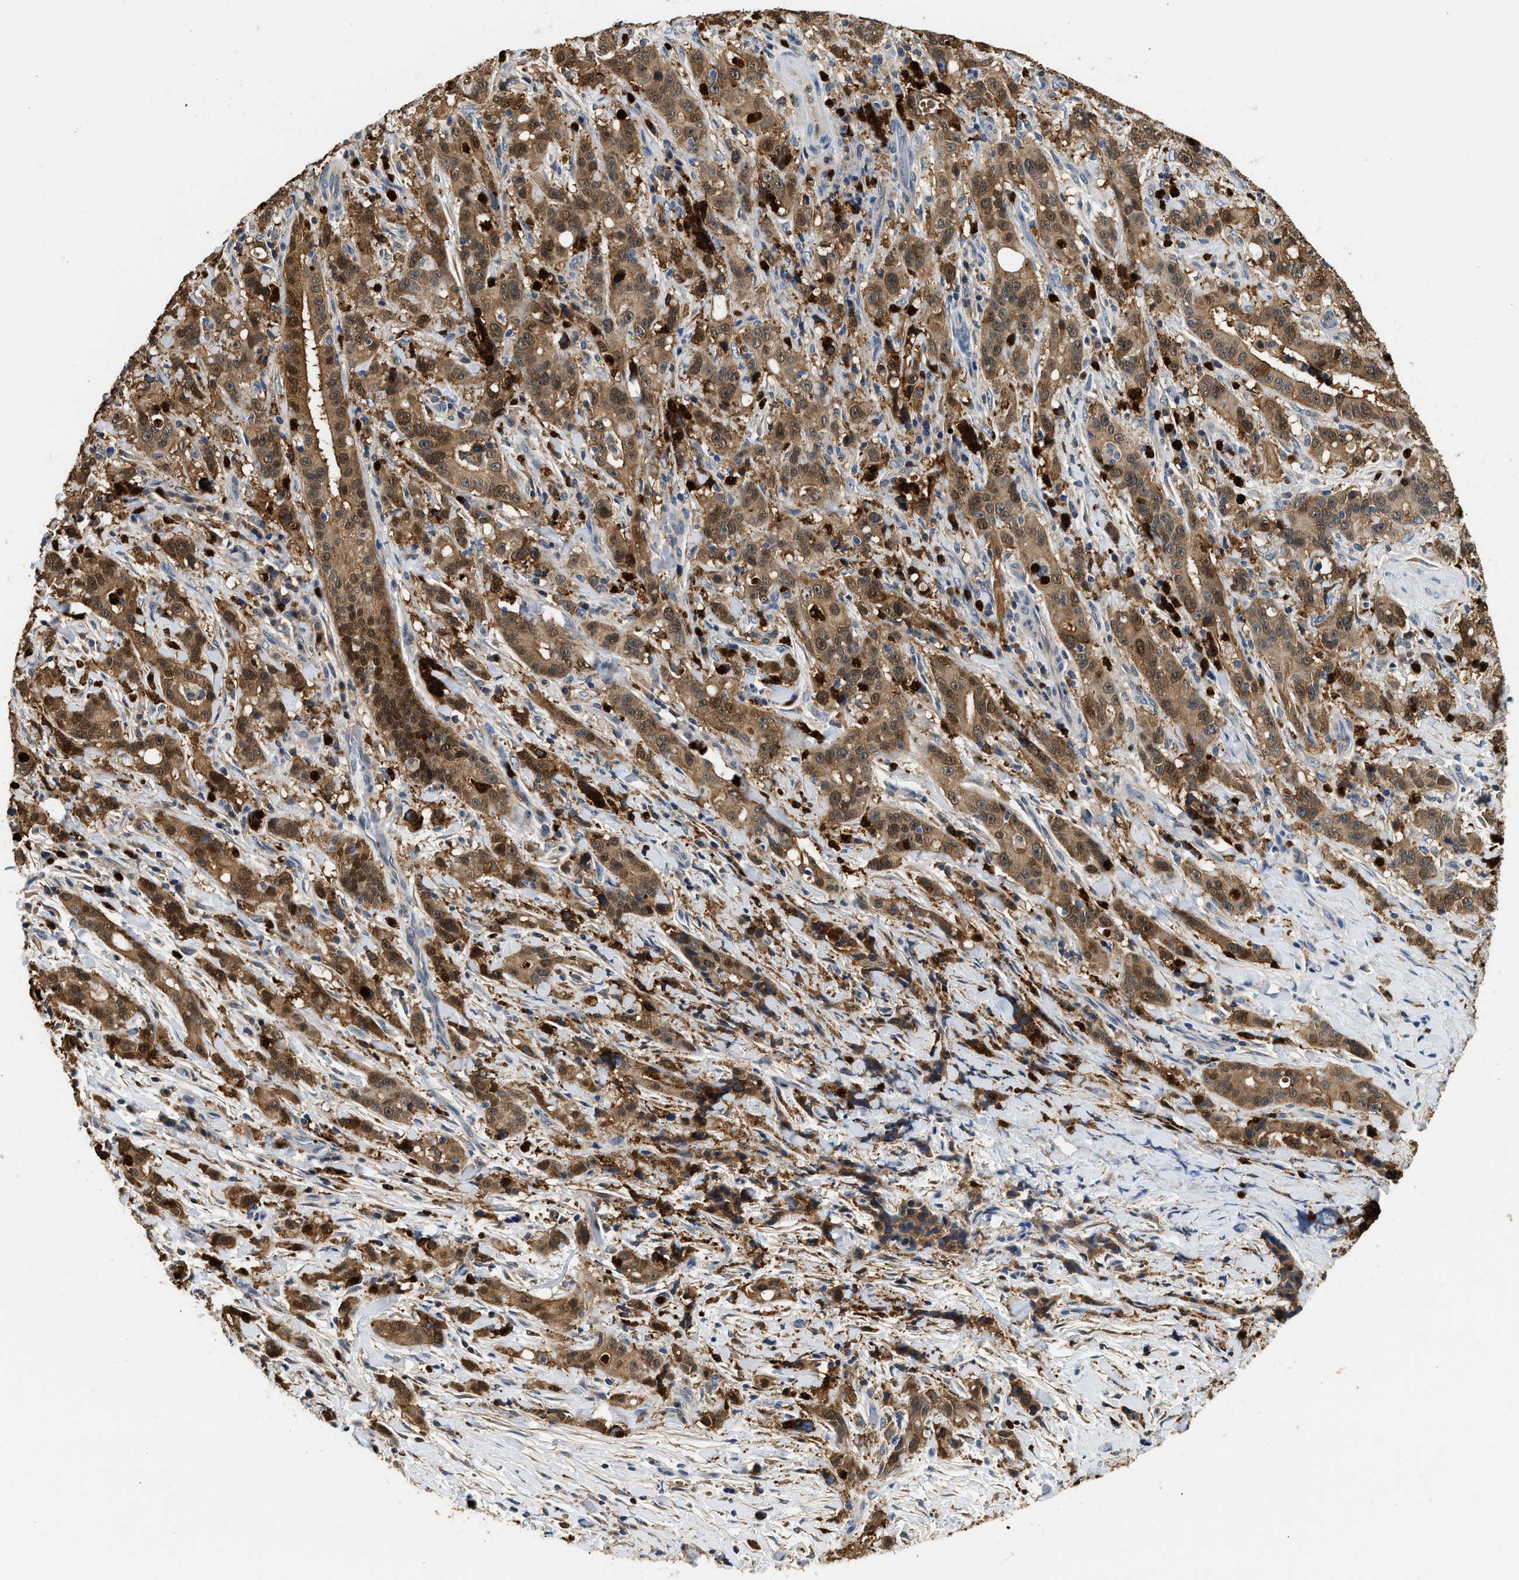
{"staining": {"intensity": "moderate", "quantity": ">75%", "location": "cytoplasmic/membranous,nuclear"}, "tissue": "liver cancer", "cell_type": "Tumor cells", "image_type": "cancer", "snomed": [{"axis": "morphology", "description": "Cholangiocarcinoma"}, {"axis": "topography", "description": "Liver"}], "caption": "Immunohistochemical staining of liver cancer (cholangiocarcinoma) displays moderate cytoplasmic/membranous and nuclear protein staining in about >75% of tumor cells. (DAB IHC with brightfield microscopy, high magnification).", "gene": "ANXA3", "patient": {"sex": "female", "age": 38}}